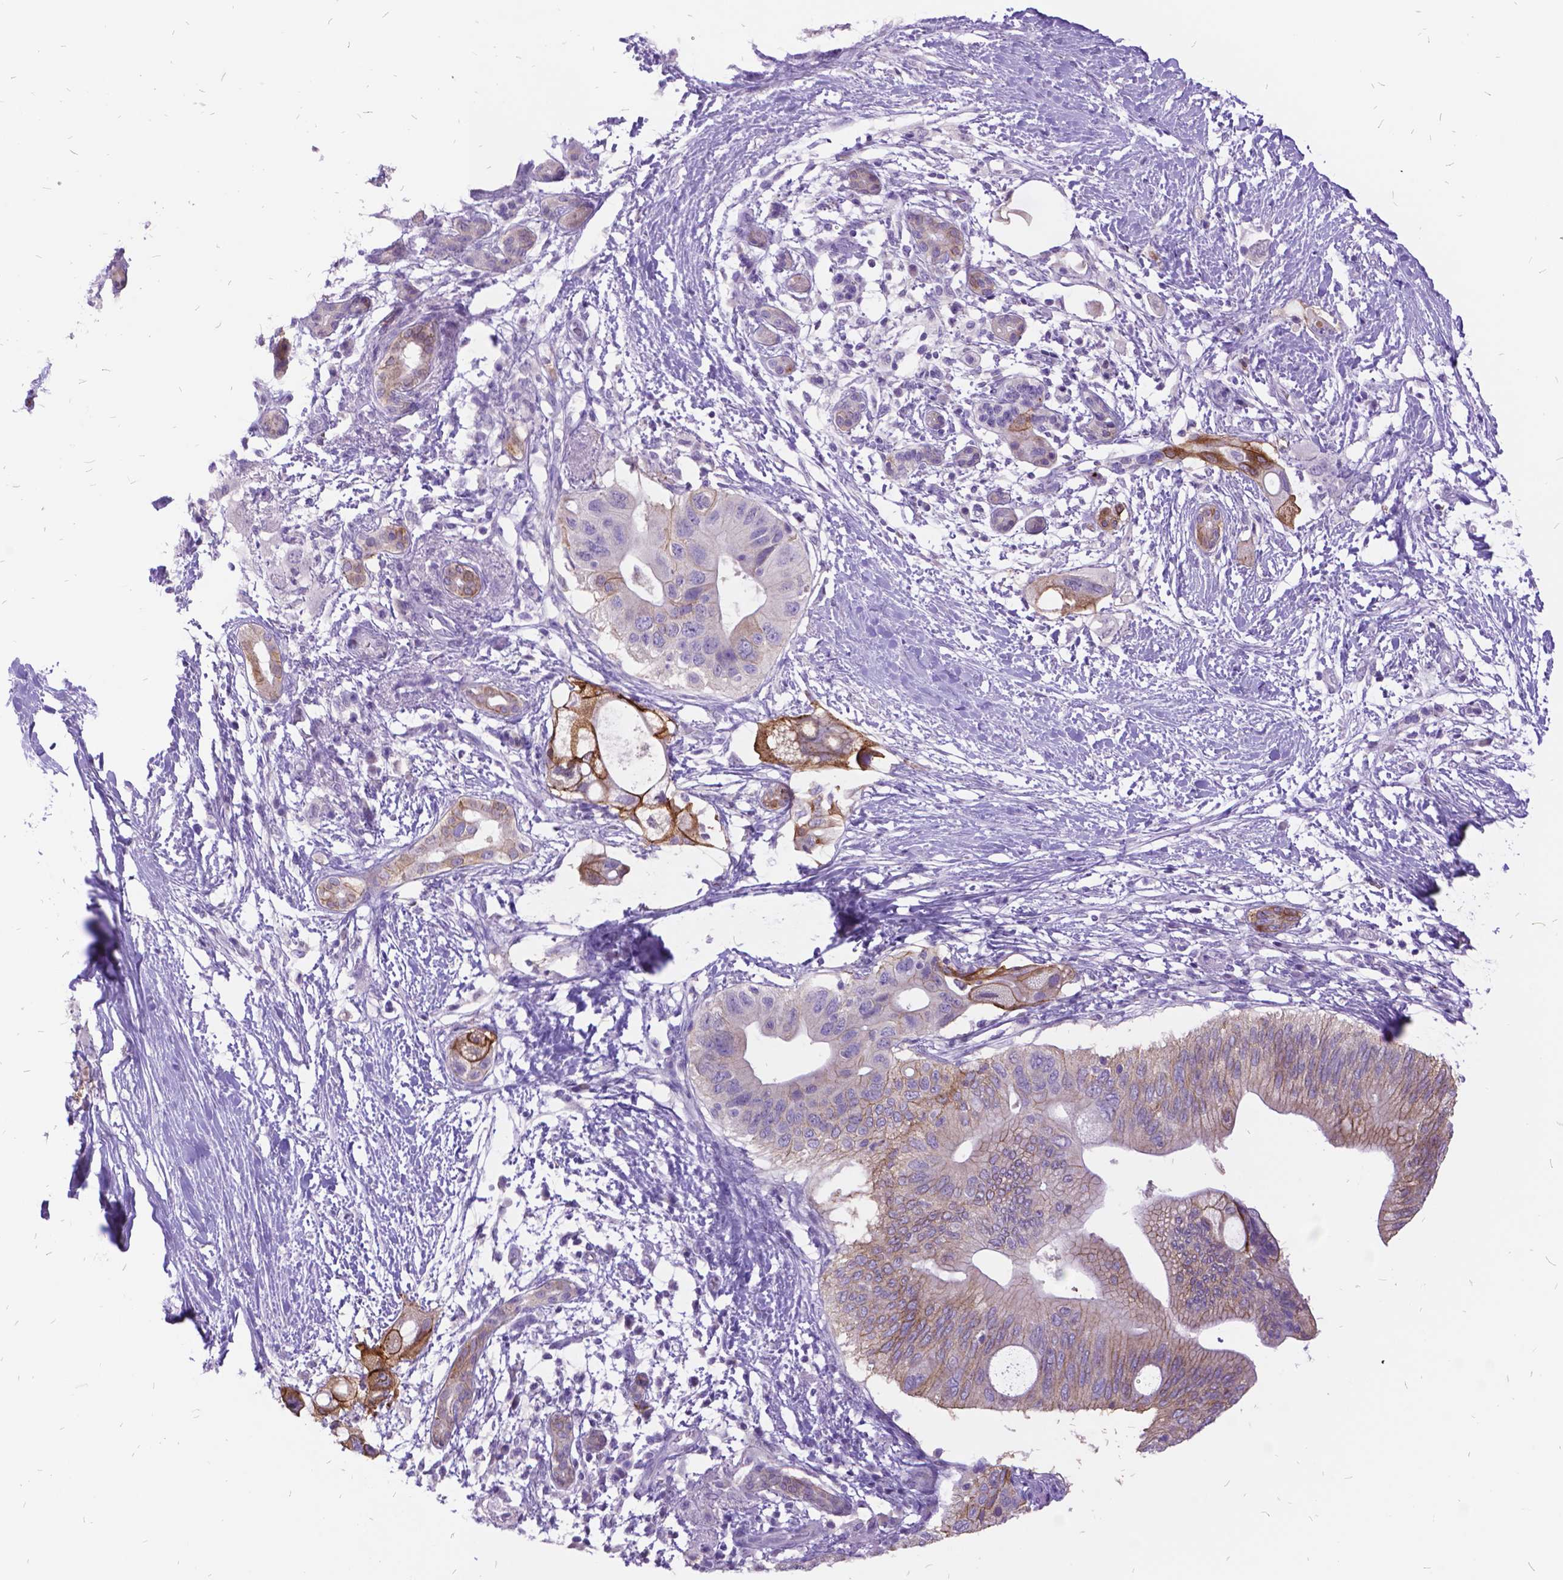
{"staining": {"intensity": "moderate", "quantity": "25%-75%", "location": "cytoplasmic/membranous"}, "tissue": "pancreatic cancer", "cell_type": "Tumor cells", "image_type": "cancer", "snomed": [{"axis": "morphology", "description": "Adenocarcinoma, NOS"}, {"axis": "topography", "description": "Pancreas"}], "caption": "Protein expression analysis of human pancreatic cancer (adenocarcinoma) reveals moderate cytoplasmic/membranous staining in about 25%-75% of tumor cells. Ihc stains the protein in brown and the nuclei are stained blue.", "gene": "ITGB6", "patient": {"sex": "female", "age": 72}}